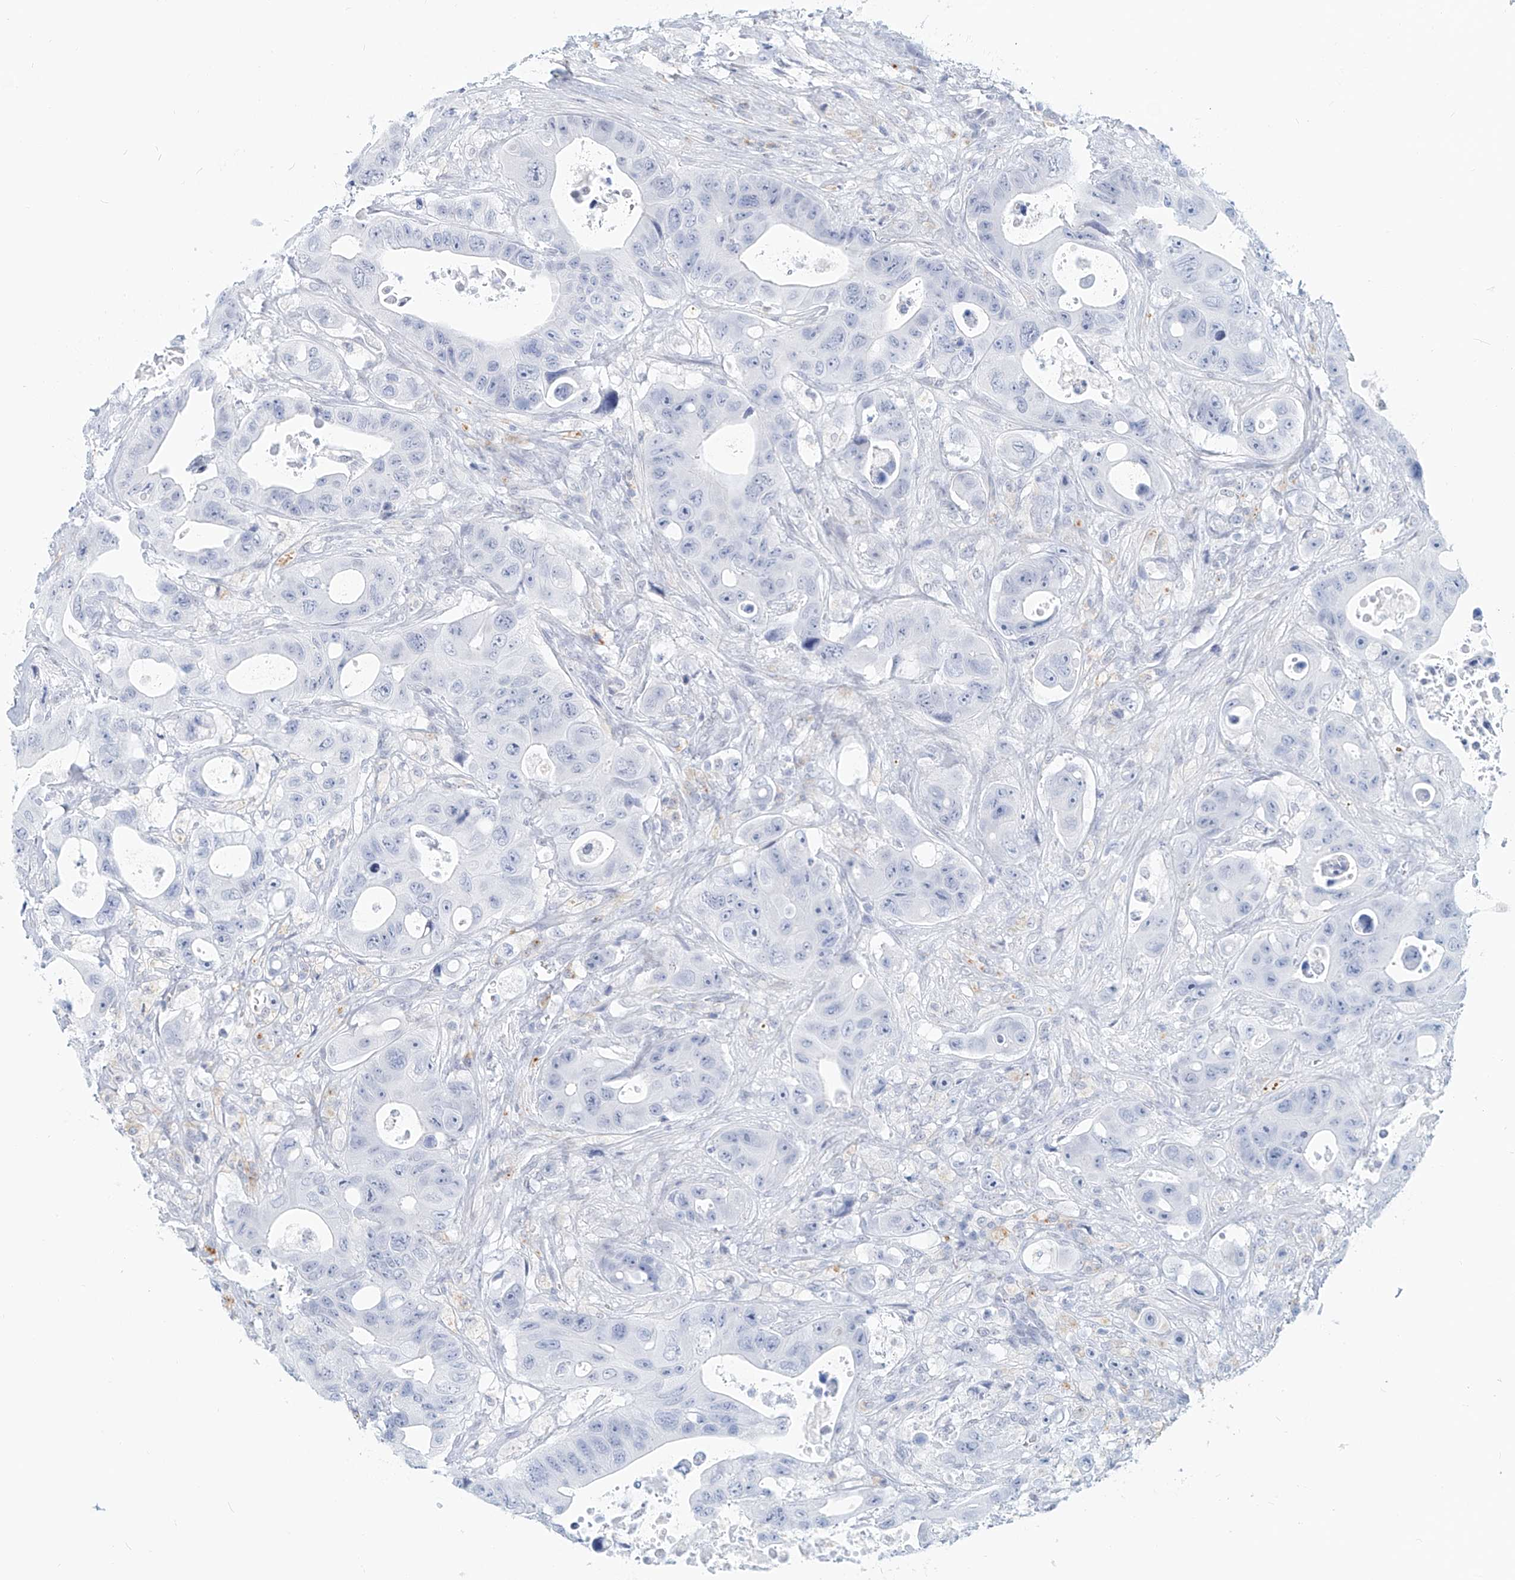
{"staining": {"intensity": "negative", "quantity": "none", "location": "none"}, "tissue": "colorectal cancer", "cell_type": "Tumor cells", "image_type": "cancer", "snomed": [{"axis": "morphology", "description": "Adenocarcinoma, NOS"}, {"axis": "topography", "description": "Colon"}], "caption": "IHC of human adenocarcinoma (colorectal) demonstrates no staining in tumor cells. Nuclei are stained in blue.", "gene": "SASH1", "patient": {"sex": "female", "age": 46}}